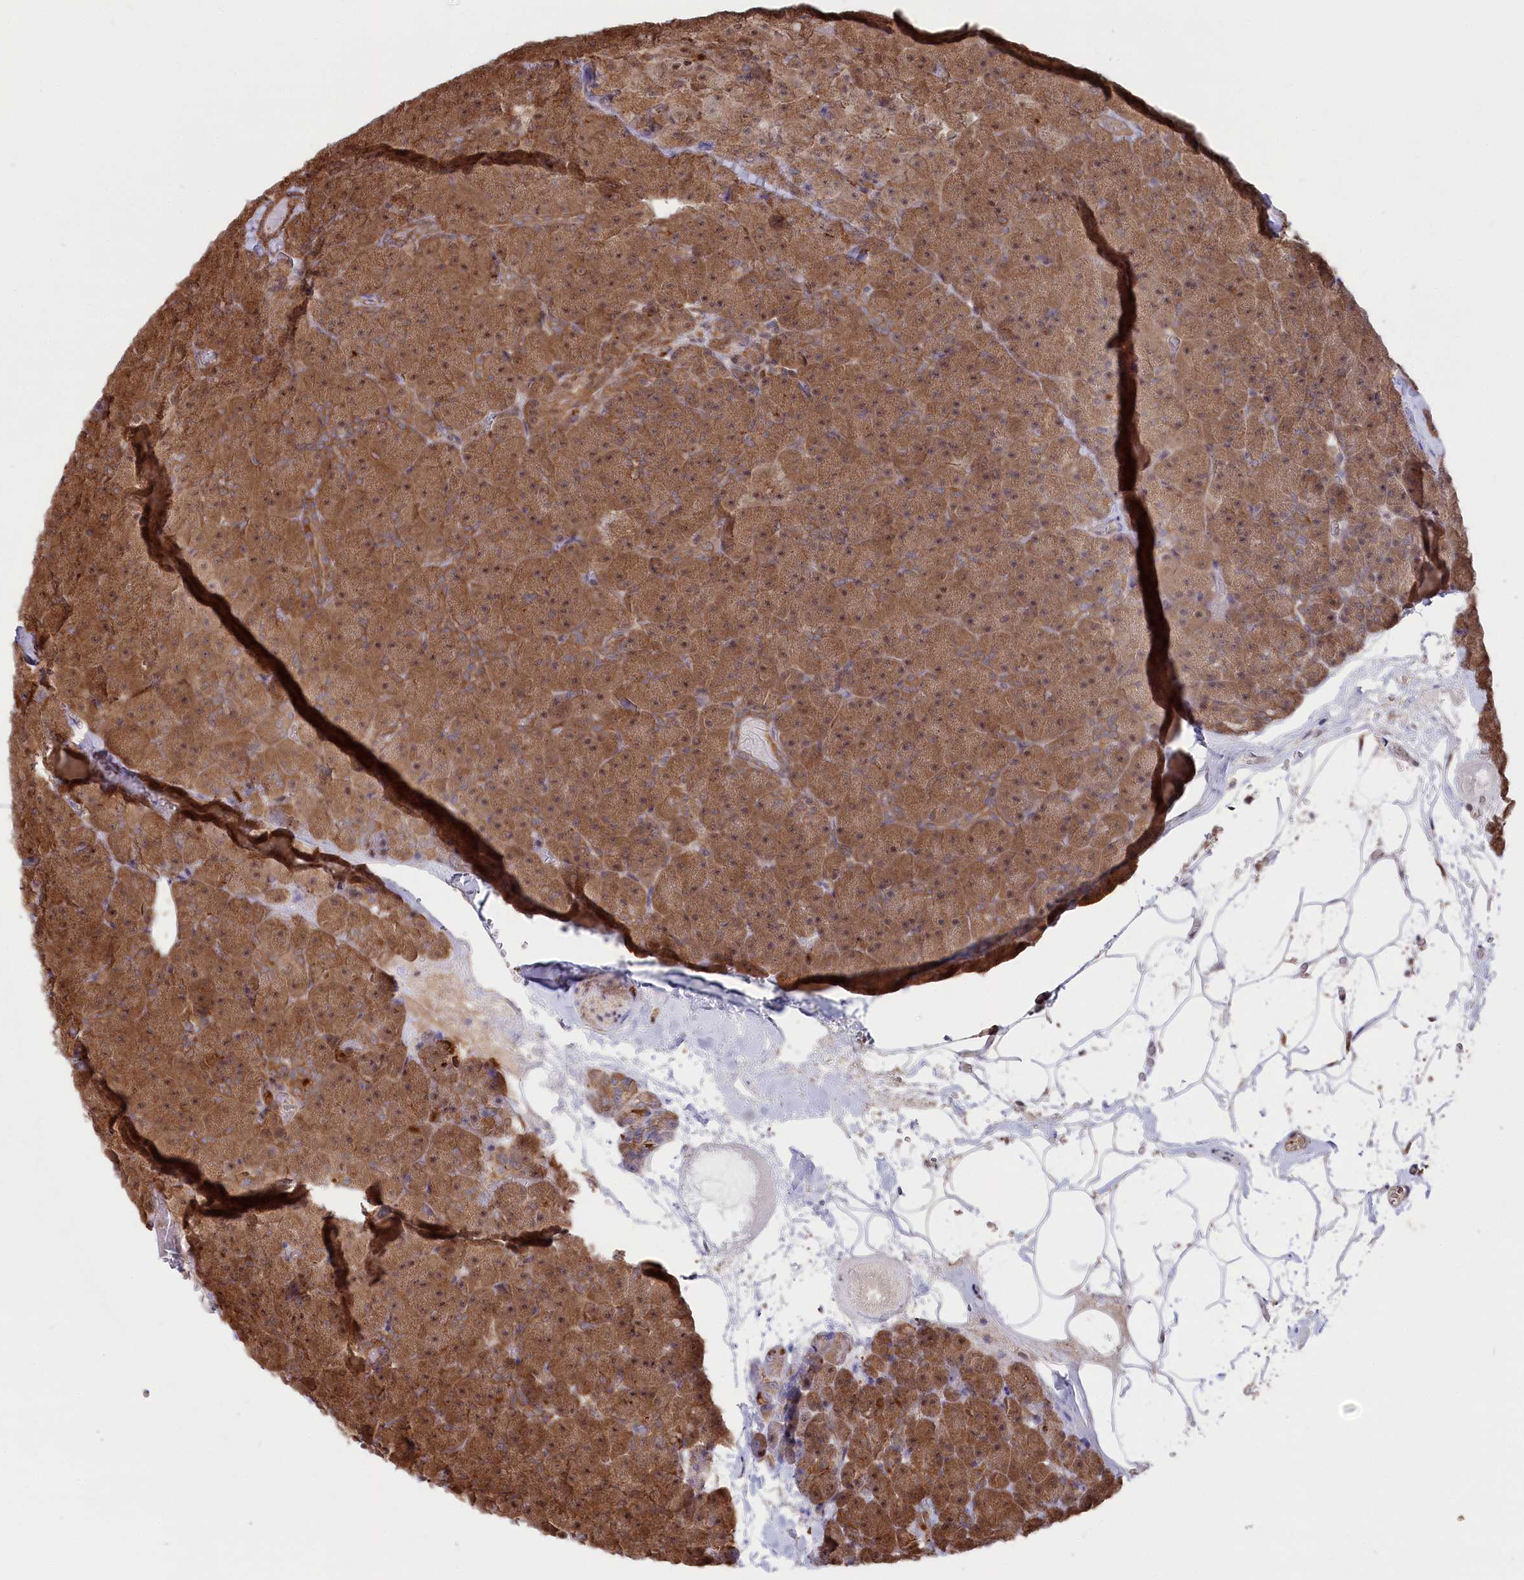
{"staining": {"intensity": "strong", "quantity": ">75%", "location": "cytoplasmic/membranous,nuclear"}, "tissue": "pancreas", "cell_type": "Exocrine glandular cells", "image_type": "normal", "snomed": [{"axis": "morphology", "description": "Normal tissue, NOS"}, {"axis": "topography", "description": "Pancreas"}], "caption": "Immunohistochemical staining of benign pancreas reveals high levels of strong cytoplasmic/membranous,nuclear staining in approximately >75% of exocrine glandular cells. Using DAB (brown) and hematoxylin (blue) stains, captured at high magnification using brightfield microscopy.", "gene": "PSMA1", "patient": {"sex": "male", "age": 36}}